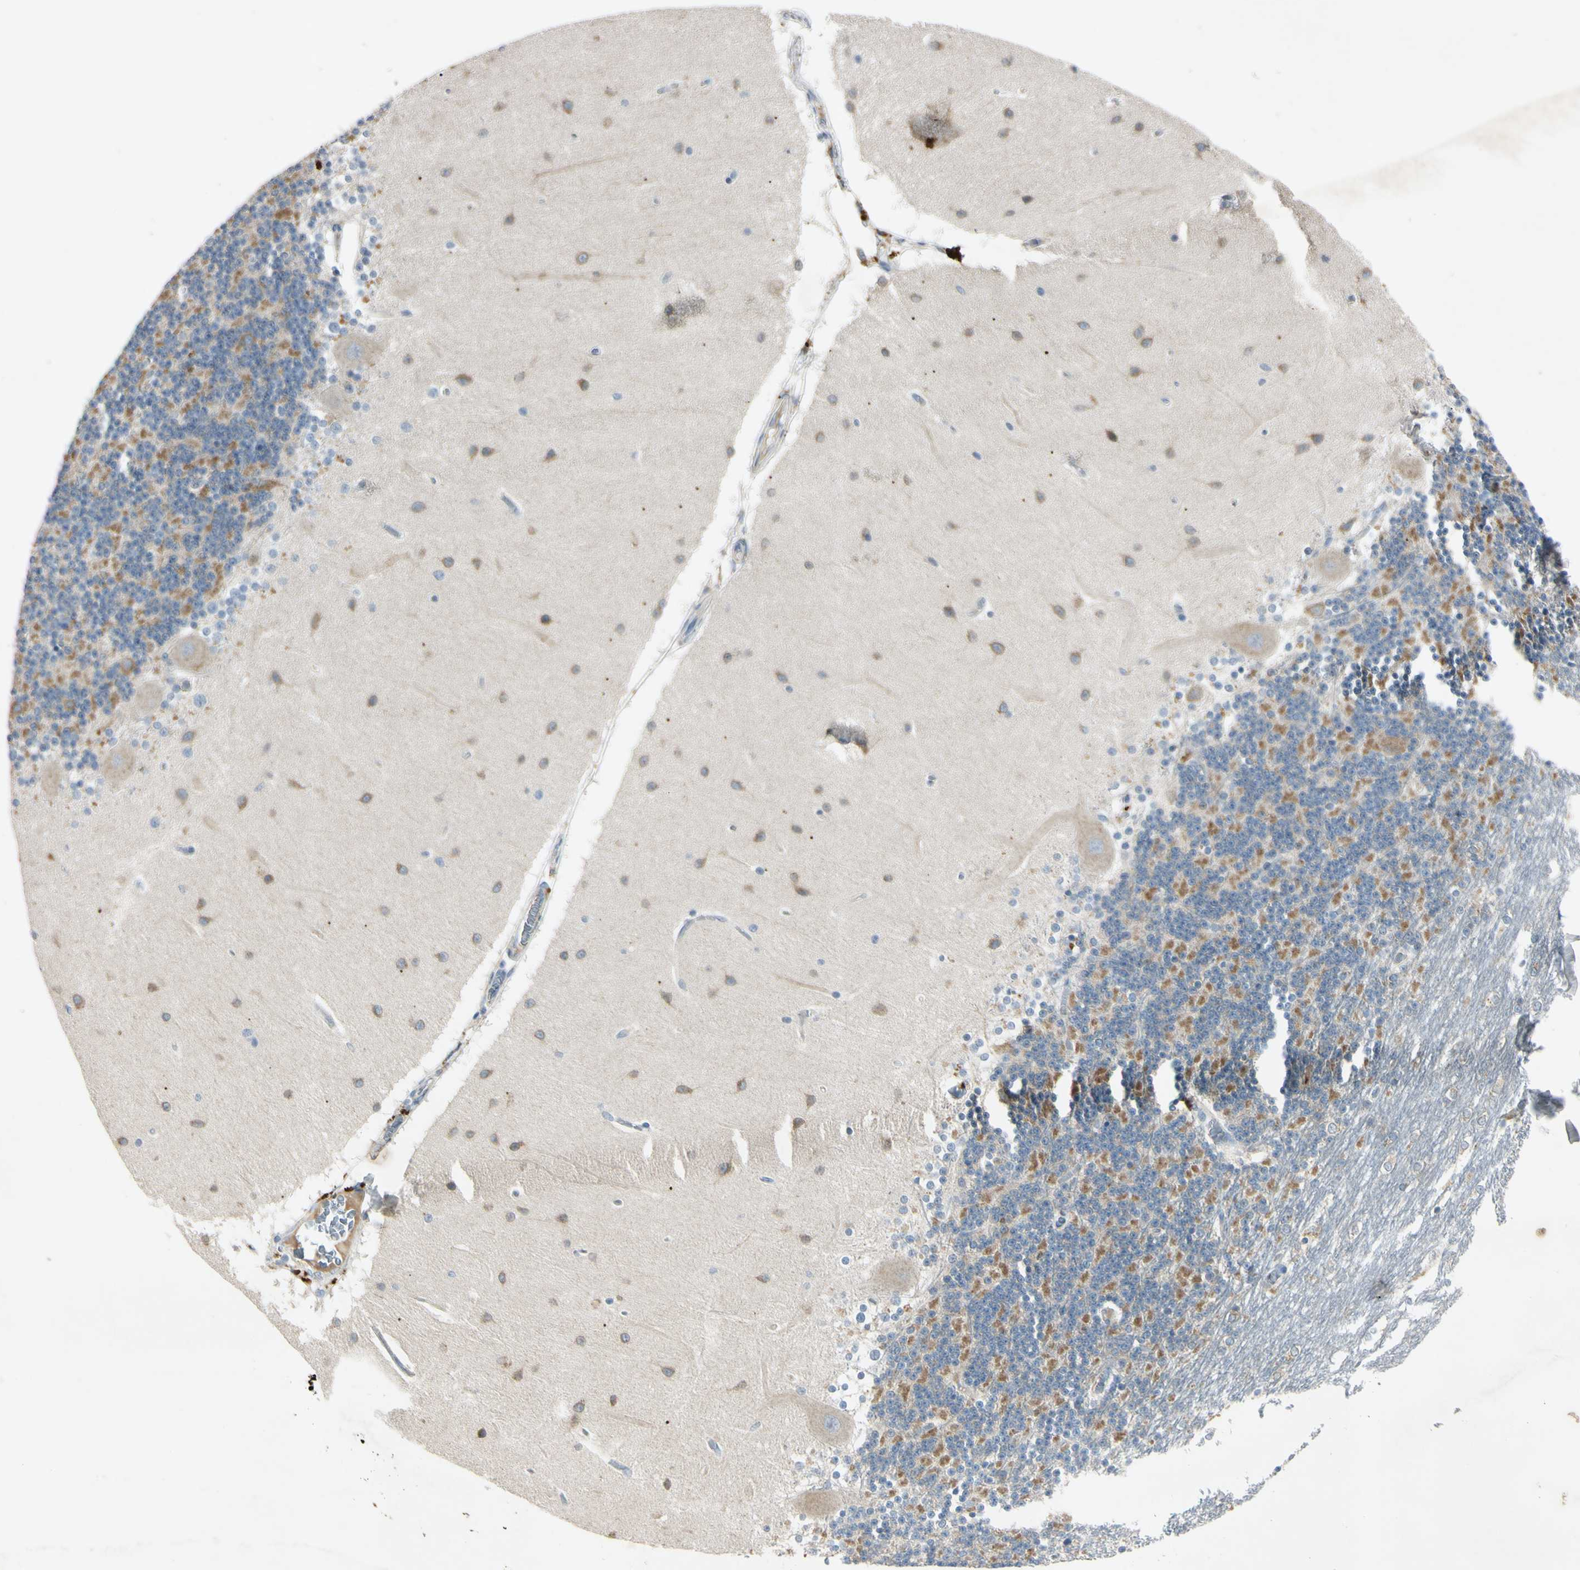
{"staining": {"intensity": "moderate", "quantity": "<25%", "location": "cytoplasmic/membranous"}, "tissue": "cerebellum", "cell_type": "Cells in granular layer", "image_type": "normal", "snomed": [{"axis": "morphology", "description": "Normal tissue, NOS"}, {"axis": "topography", "description": "Cerebellum"}], "caption": "Benign cerebellum was stained to show a protein in brown. There is low levels of moderate cytoplasmic/membranous staining in about <25% of cells in granular layer. Immunohistochemistry stains the protein in brown and the nuclei are stained blue.", "gene": "AATK", "patient": {"sex": "female", "age": 54}}